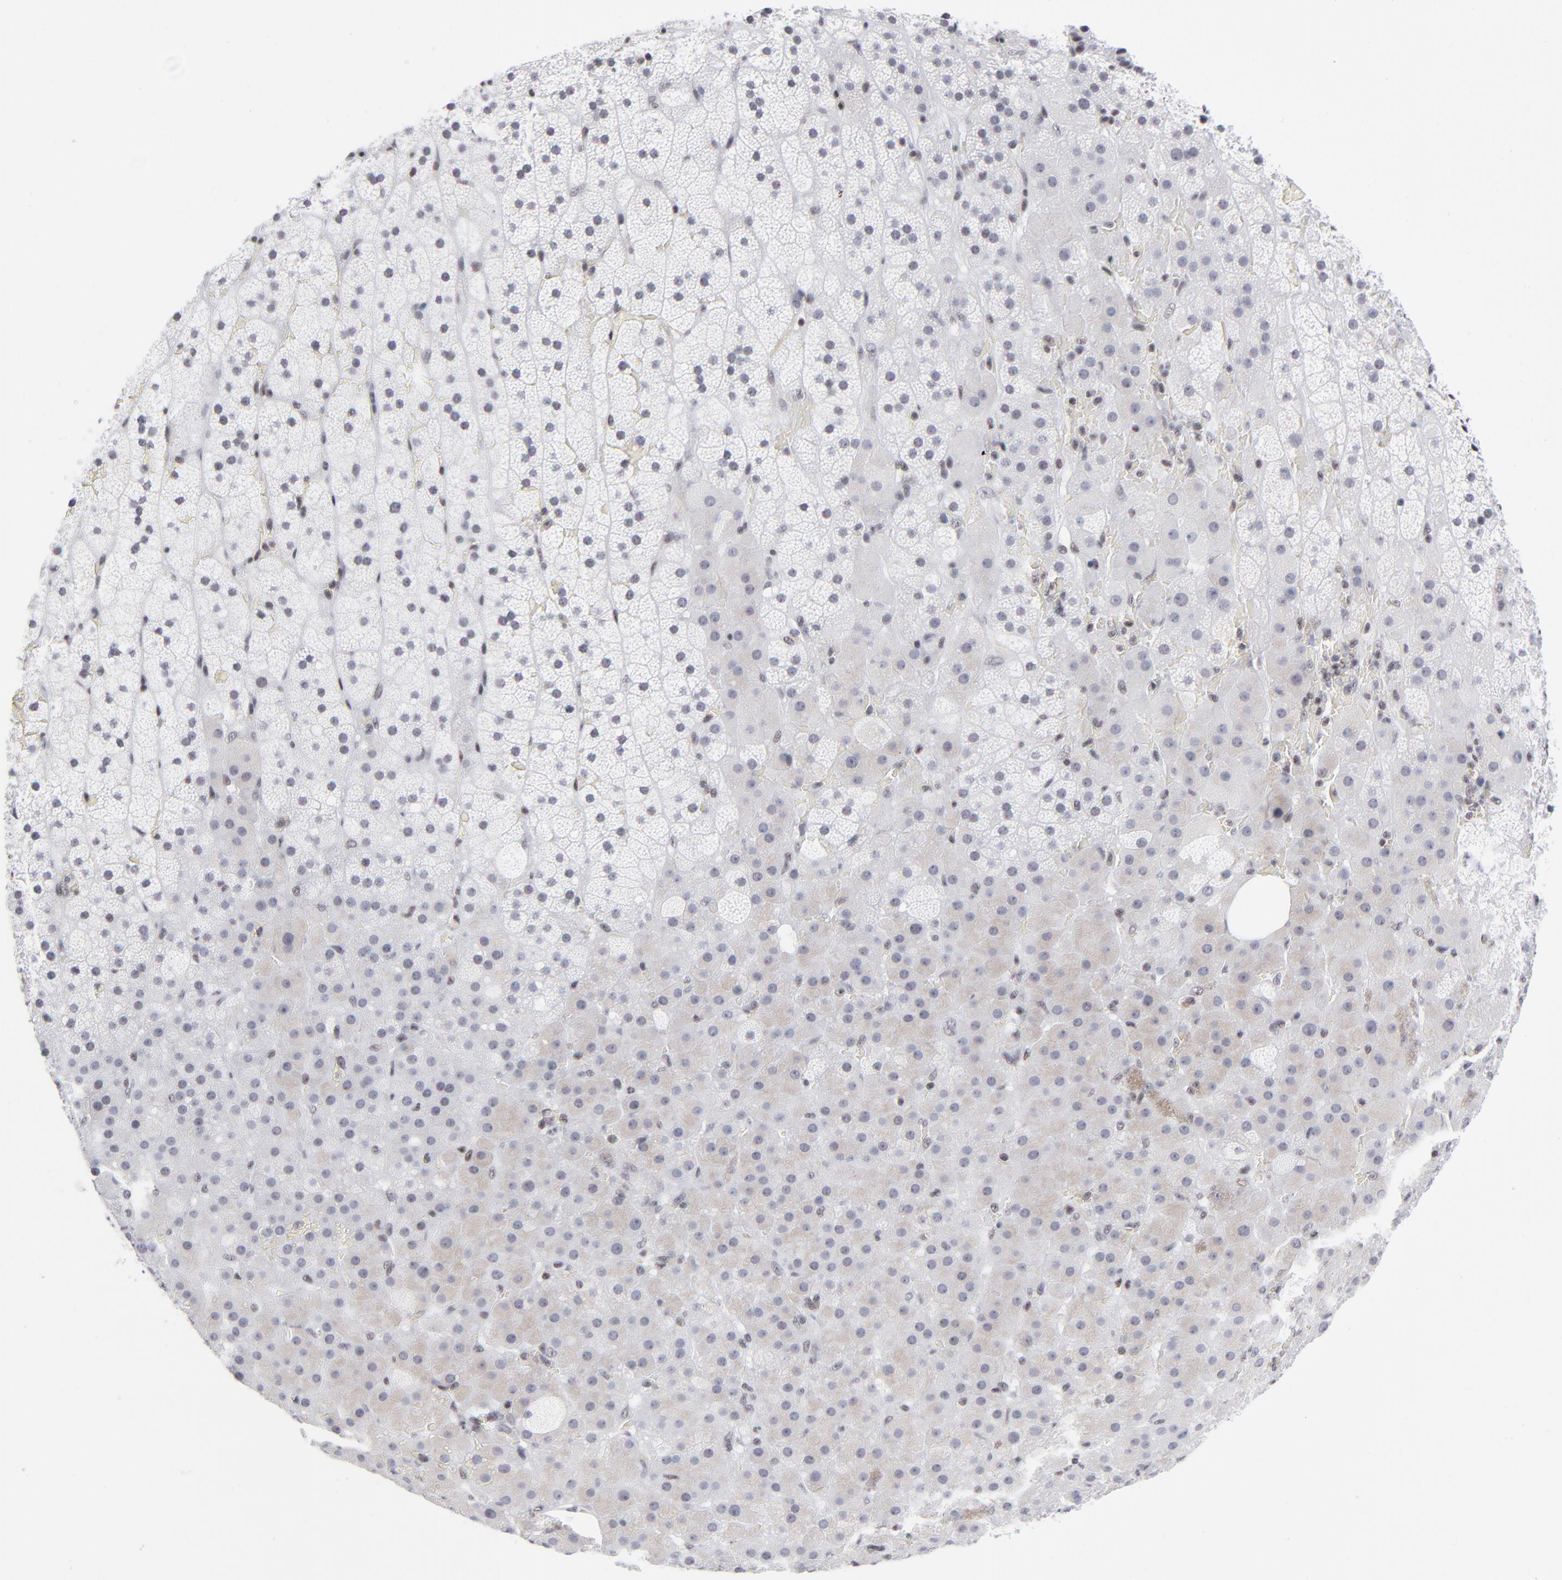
{"staining": {"intensity": "negative", "quantity": "none", "location": "none"}, "tissue": "adrenal gland", "cell_type": "Glandular cells", "image_type": "normal", "snomed": [{"axis": "morphology", "description": "Normal tissue, NOS"}, {"axis": "topography", "description": "Adrenal gland"}], "caption": "IHC micrograph of normal adrenal gland: adrenal gland stained with DAB displays no significant protein expression in glandular cells. (DAB IHC visualized using brightfield microscopy, high magnification).", "gene": "SP2", "patient": {"sex": "male", "age": 35}}